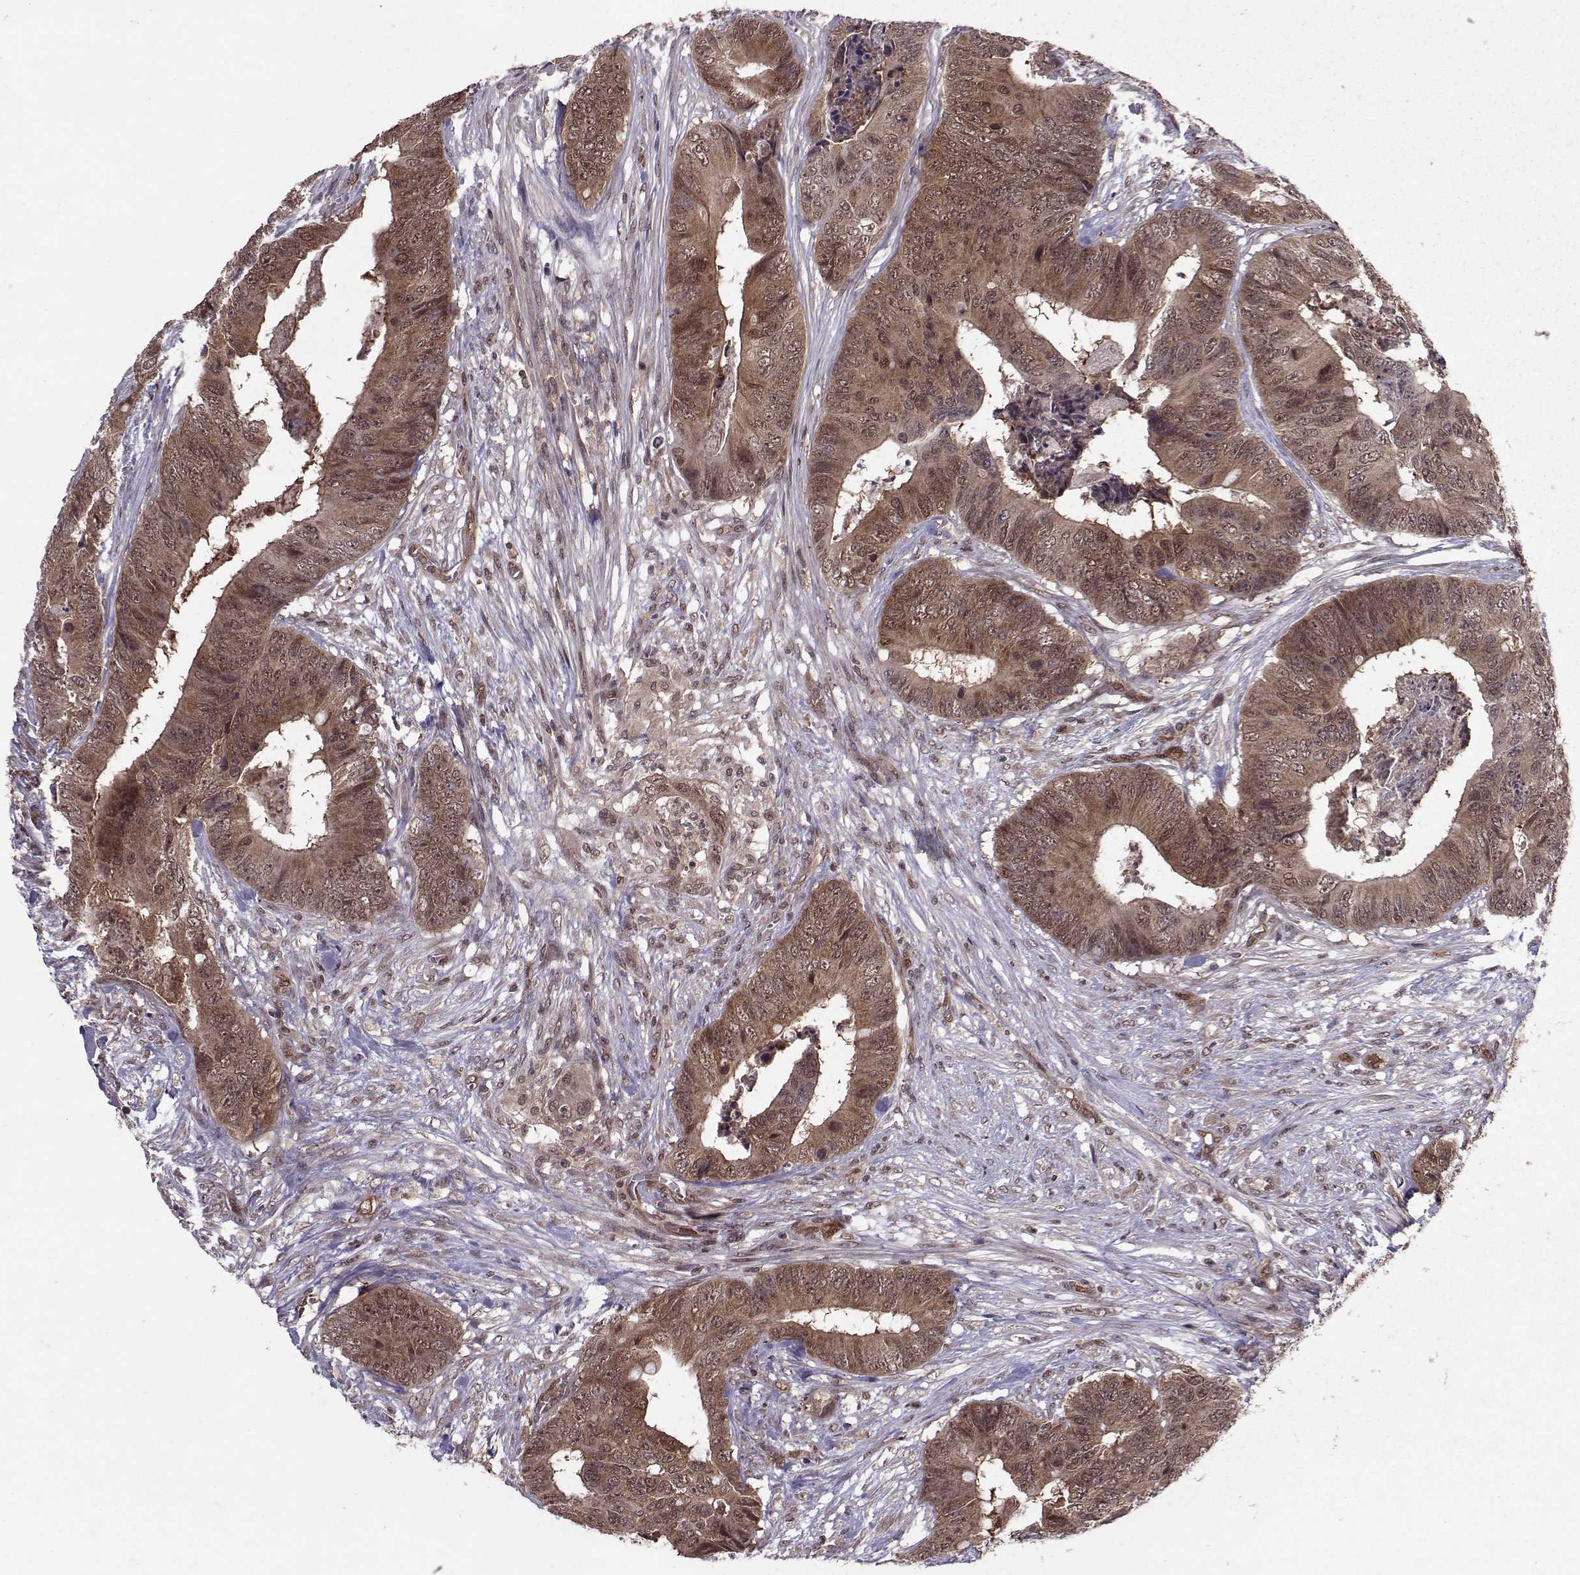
{"staining": {"intensity": "strong", "quantity": "25%-75%", "location": "cytoplasmic/membranous"}, "tissue": "colorectal cancer", "cell_type": "Tumor cells", "image_type": "cancer", "snomed": [{"axis": "morphology", "description": "Adenocarcinoma, NOS"}, {"axis": "topography", "description": "Colon"}], "caption": "Colorectal adenocarcinoma was stained to show a protein in brown. There is high levels of strong cytoplasmic/membranous staining in about 25%-75% of tumor cells. Using DAB (3,3'-diaminobenzidine) (brown) and hematoxylin (blue) stains, captured at high magnification using brightfield microscopy.", "gene": "PPP2R2A", "patient": {"sex": "male", "age": 84}}